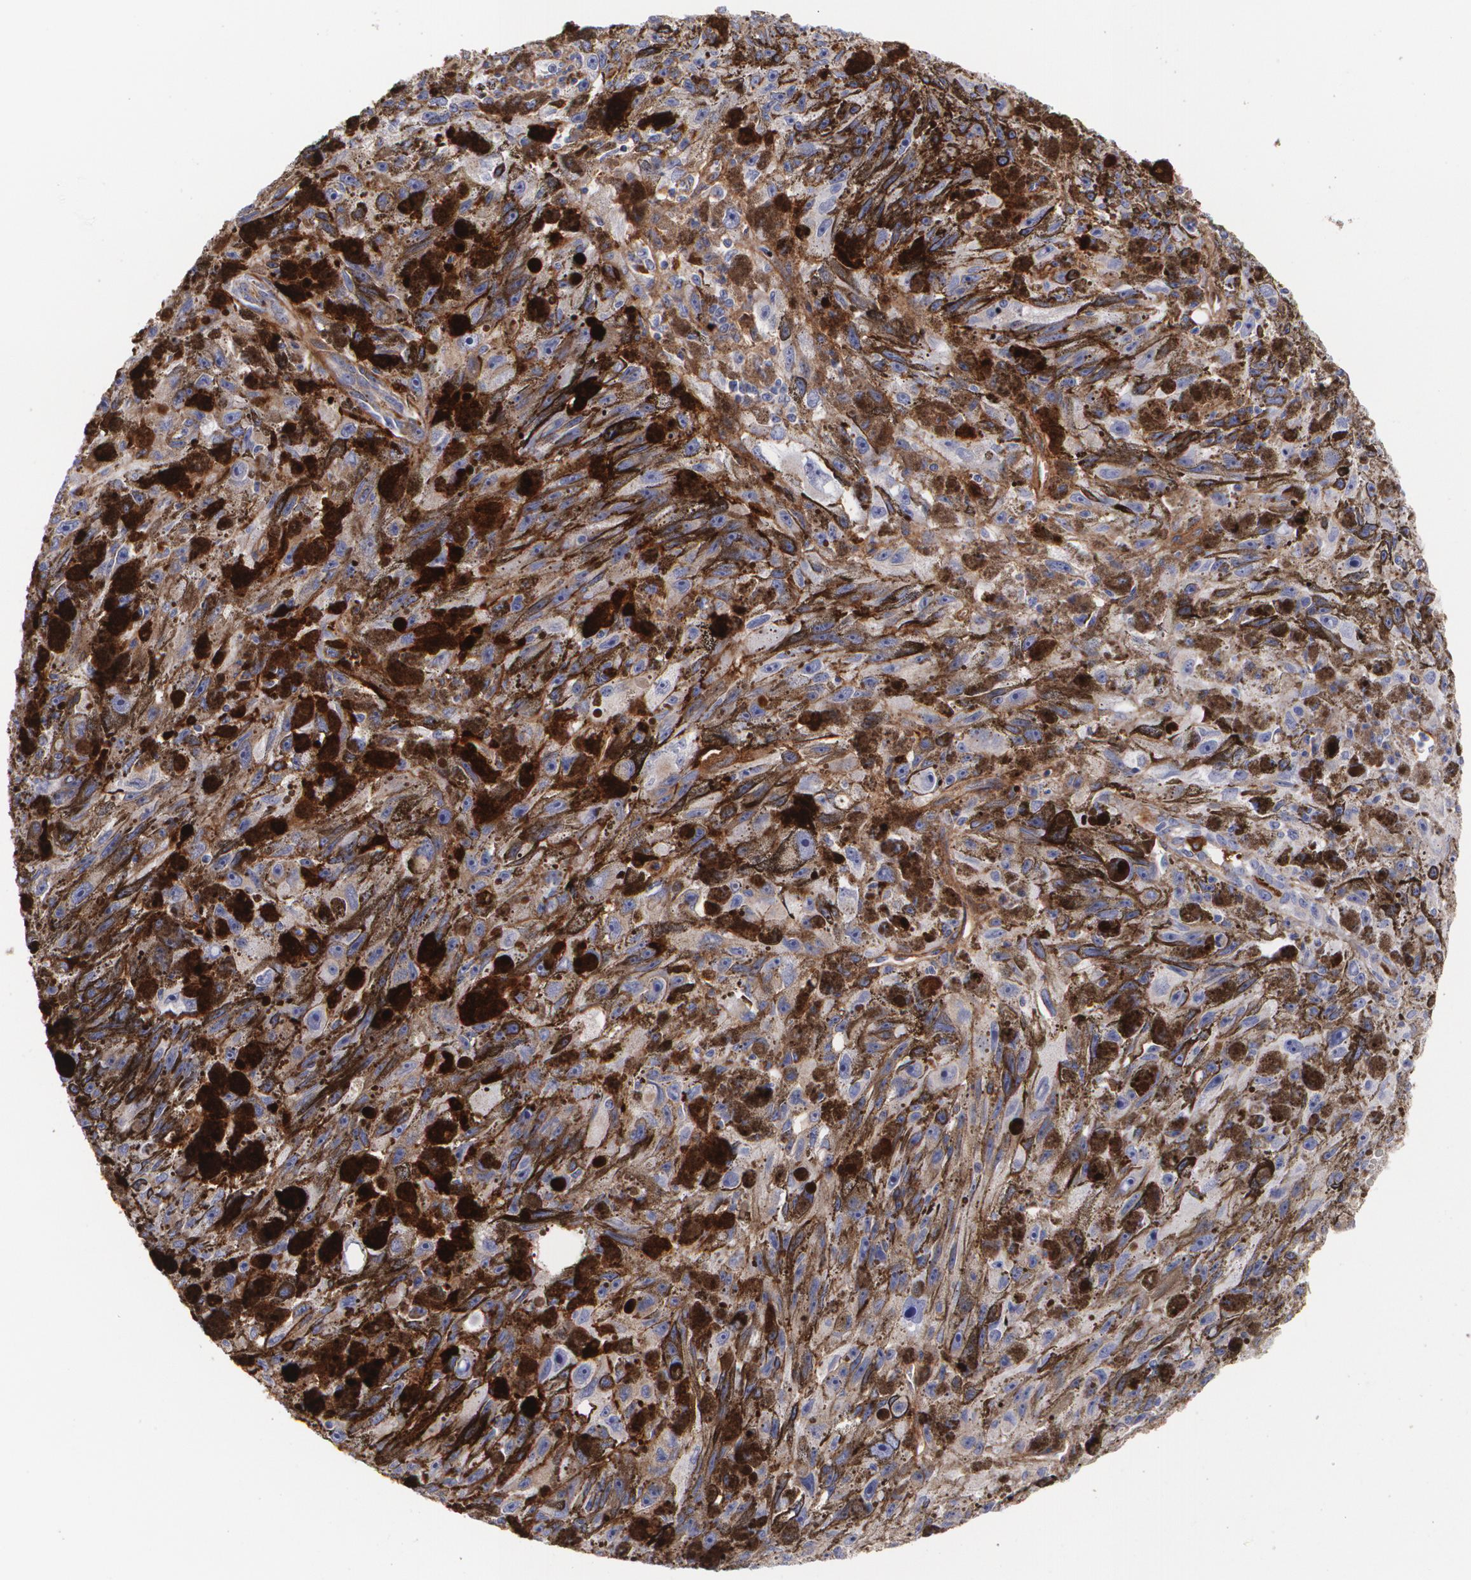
{"staining": {"intensity": "negative", "quantity": "none", "location": "none"}, "tissue": "melanoma", "cell_type": "Tumor cells", "image_type": "cancer", "snomed": [{"axis": "morphology", "description": "Malignant melanoma, NOS"}, {"axis": "topography", "description": "Skin"}], "caption": "Protein analysis of malignant melanoma reveals no significant staining in tumor cells.", "gene": "FBLN1", "patient": {"sex": "female", "age": 104}}